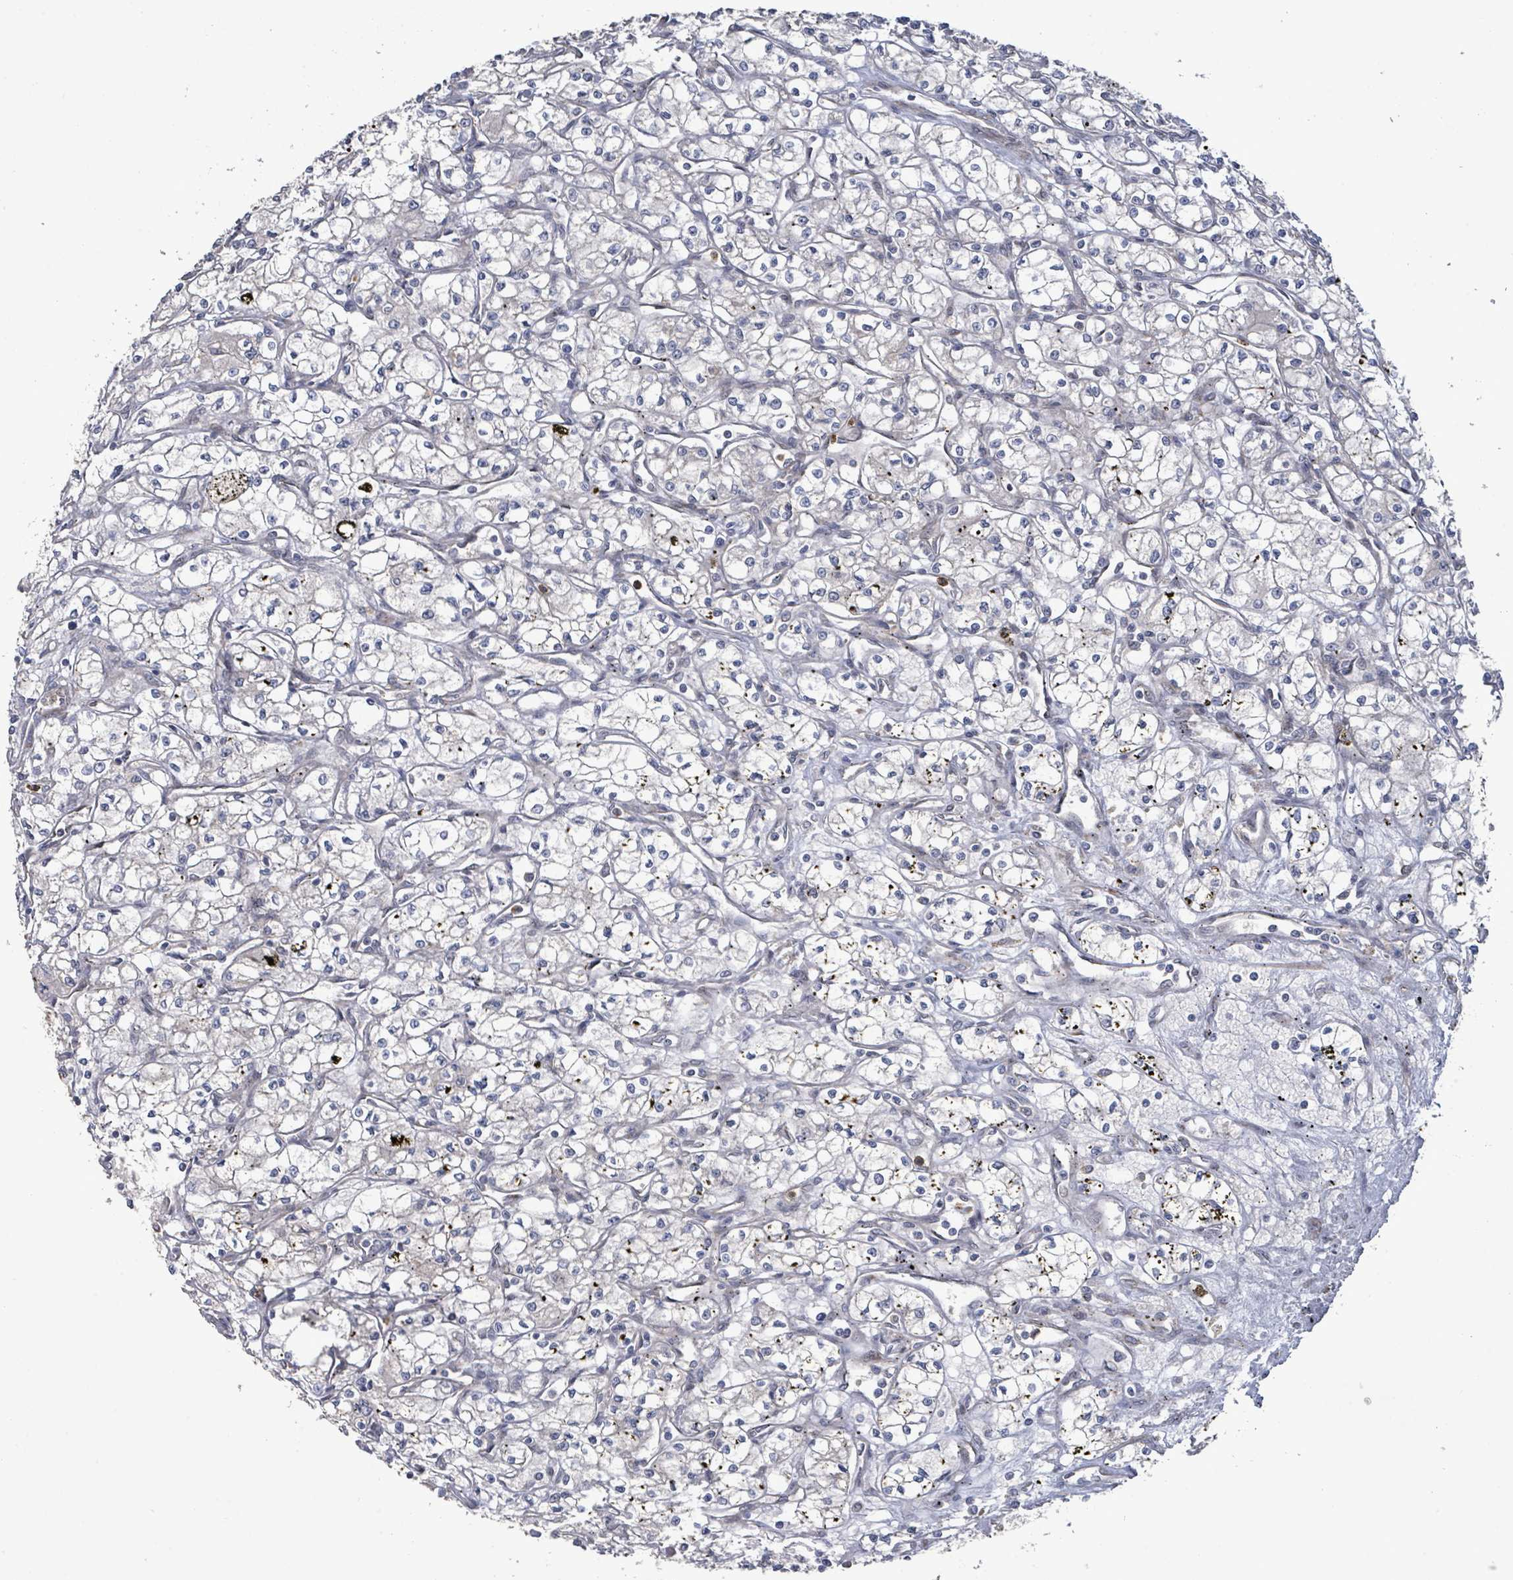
{"staining": {"intensity": "negative", "quantity": "none", "location": "none"}, "tissue": "renal cancer", "cell_type": "Tumor cells", "image_type": "cancer", "snomed": [{"axis": "morphology", "description": "Adenocarcinoma, NOS"}, {"axis": "topography", "description": "Kidney"}], "caption": "Tumor cells are negative for protein expression in human renal cancer (adenocarcinoma).", "gene": "SLIT3", "patient": {"sex": "male", "age": 59}}